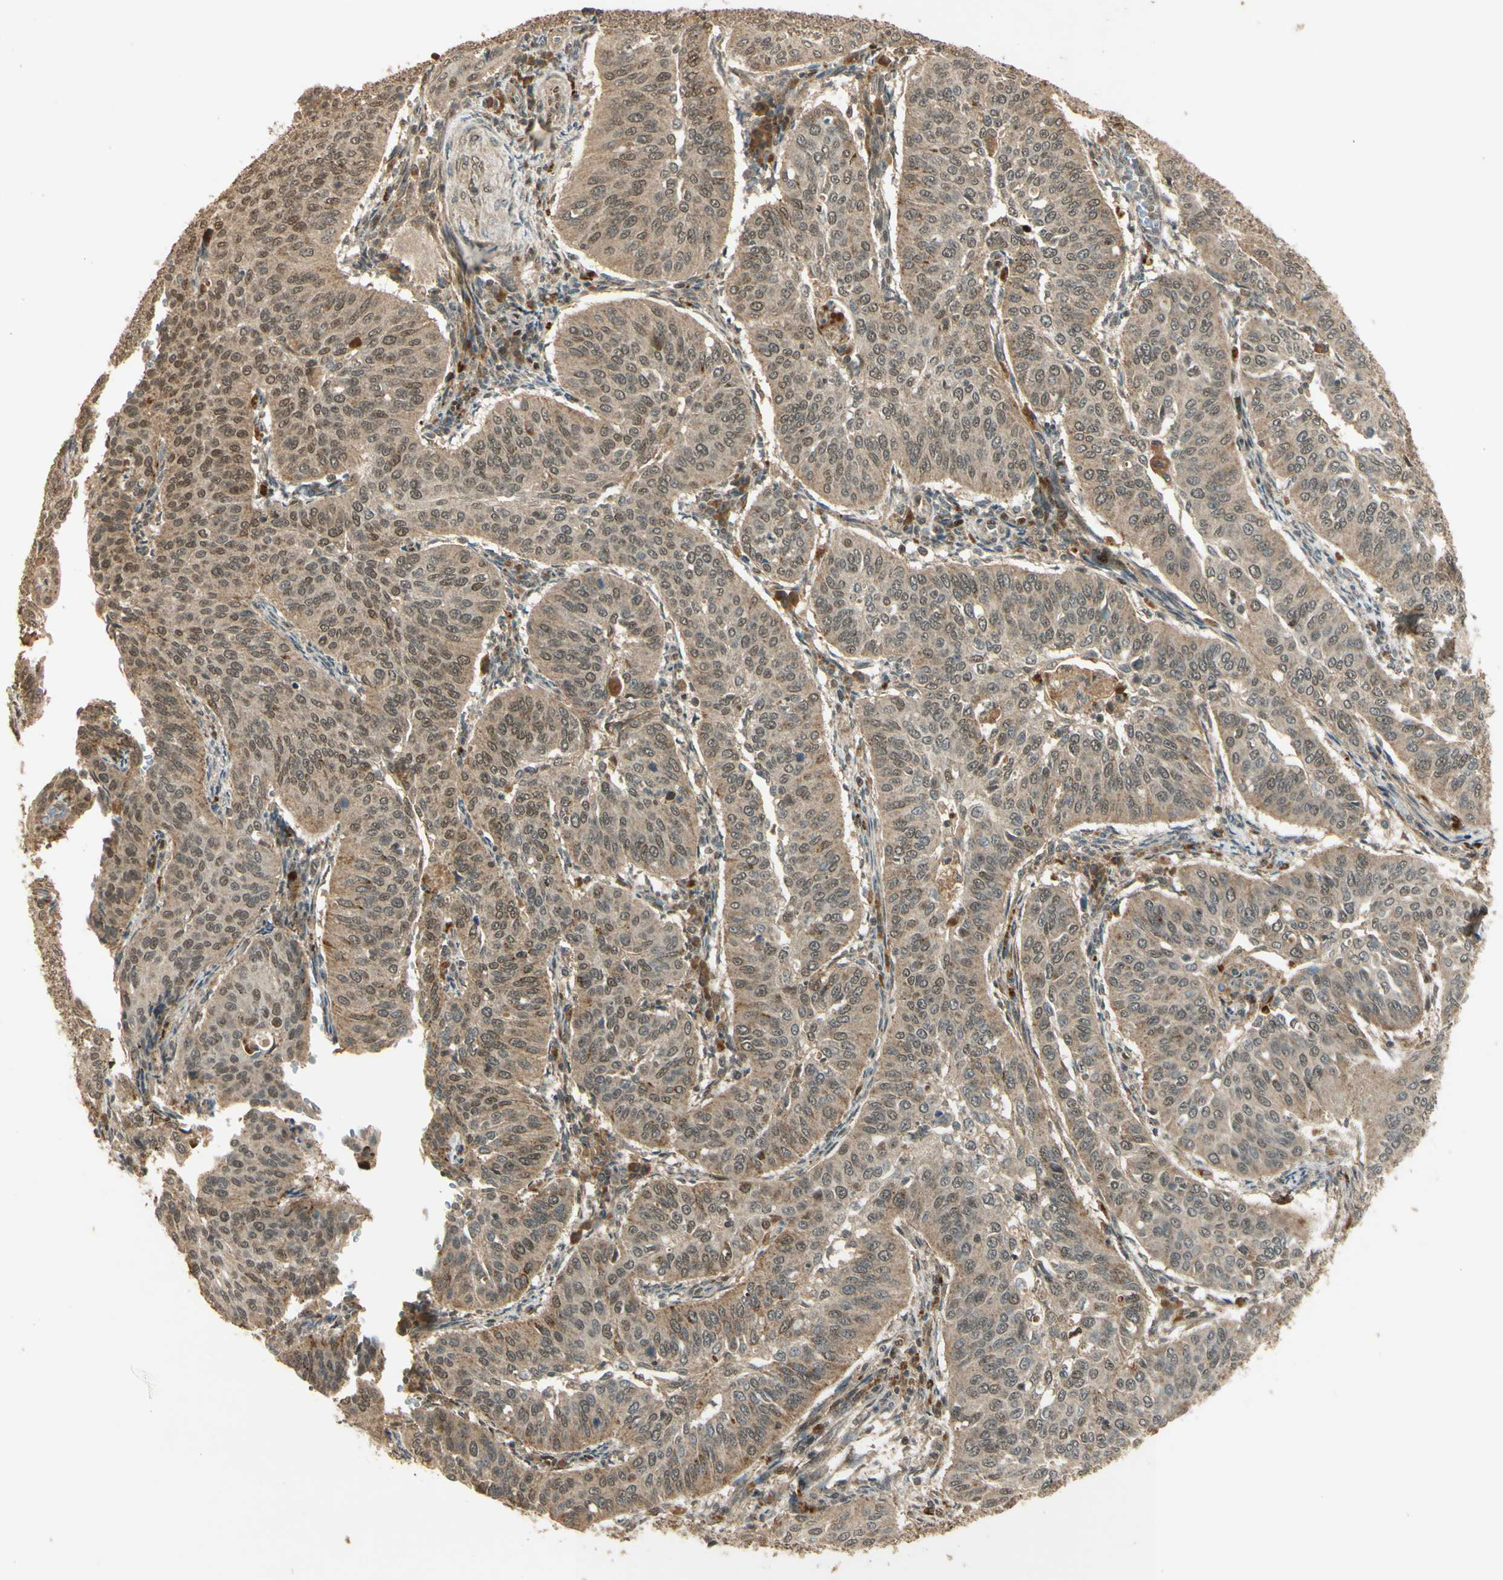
{"staining": {"intensity": "weak", "quantity": ">75%", "location": "cytoplasmic/membranous,nuclear"}, "tissue": "cervical cancer", "cell_type": "Tumor cells", "image_type": "cancer", "snomed": [{"axis": "morphology", "description": "Normal tissue, NOS"}, {"axis": "morphology", "description": "Squamous cell carcinoma, NOS"}, {"axis": "topography", "description": "Cervix"}], "caption": "Cervical cancer stained with a protein marker exhibits weak staining in tumor cells.", "gene": "GMEB2", "patient": {"sex": "female", "age": 39}}